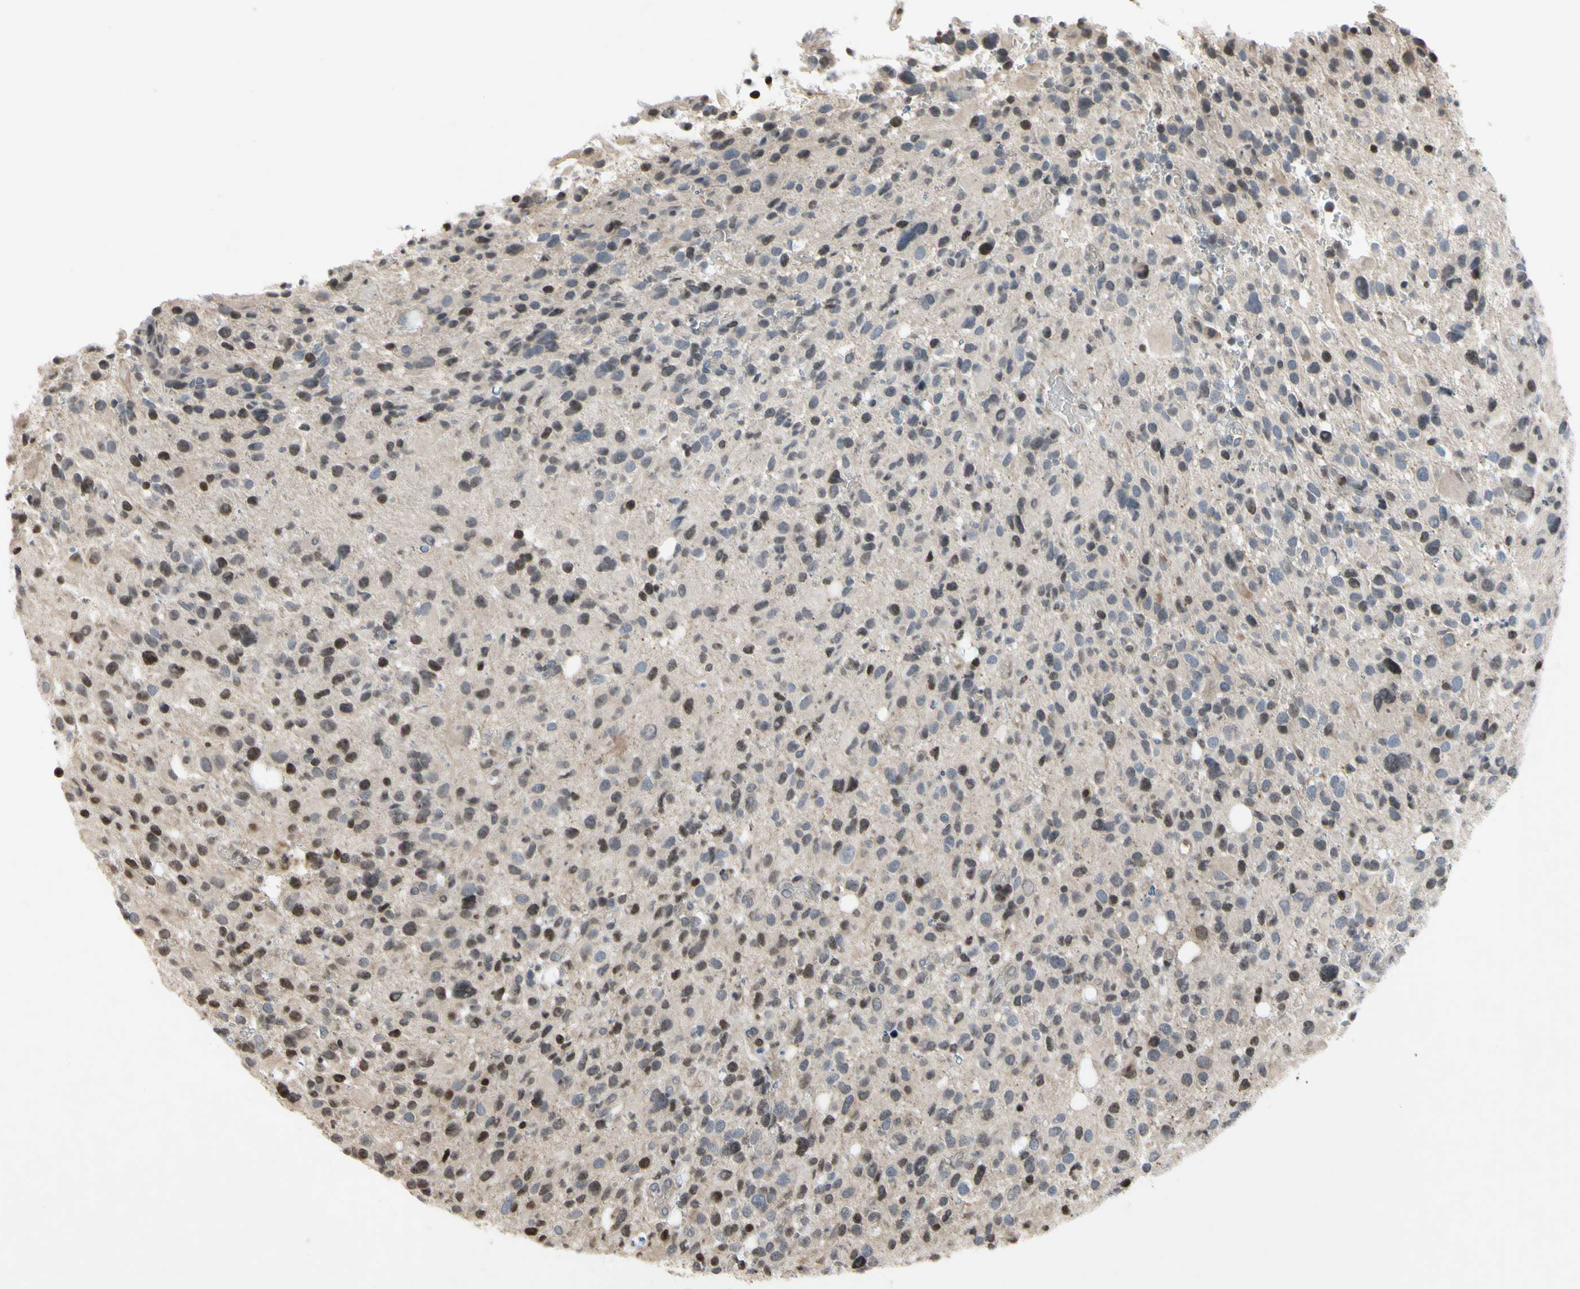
{"staining": {"intensity": "moderate", "quantity": "<25%", "location": "nuclear"}, "tissue": "glioma", "cell_type": "Tumor cells", "image_type": "cancer", "snomed": [{"axis": "morphology", "description": "Glioma, malignant, High grade"}, {"axis": "topography", "description": "Brain"}], "caption": "High-grade glioma (malignant) tissue shows moderate nuclear expression in about <25% of tumor cells, visualized by immunohistochemistry. The staining was performed using DAB, with brown indicating positive protein expression. Nuclei are stained blue with hematoxylin.", "gene": "ARG1", "patient": {"sex": "male", "age": 48}}